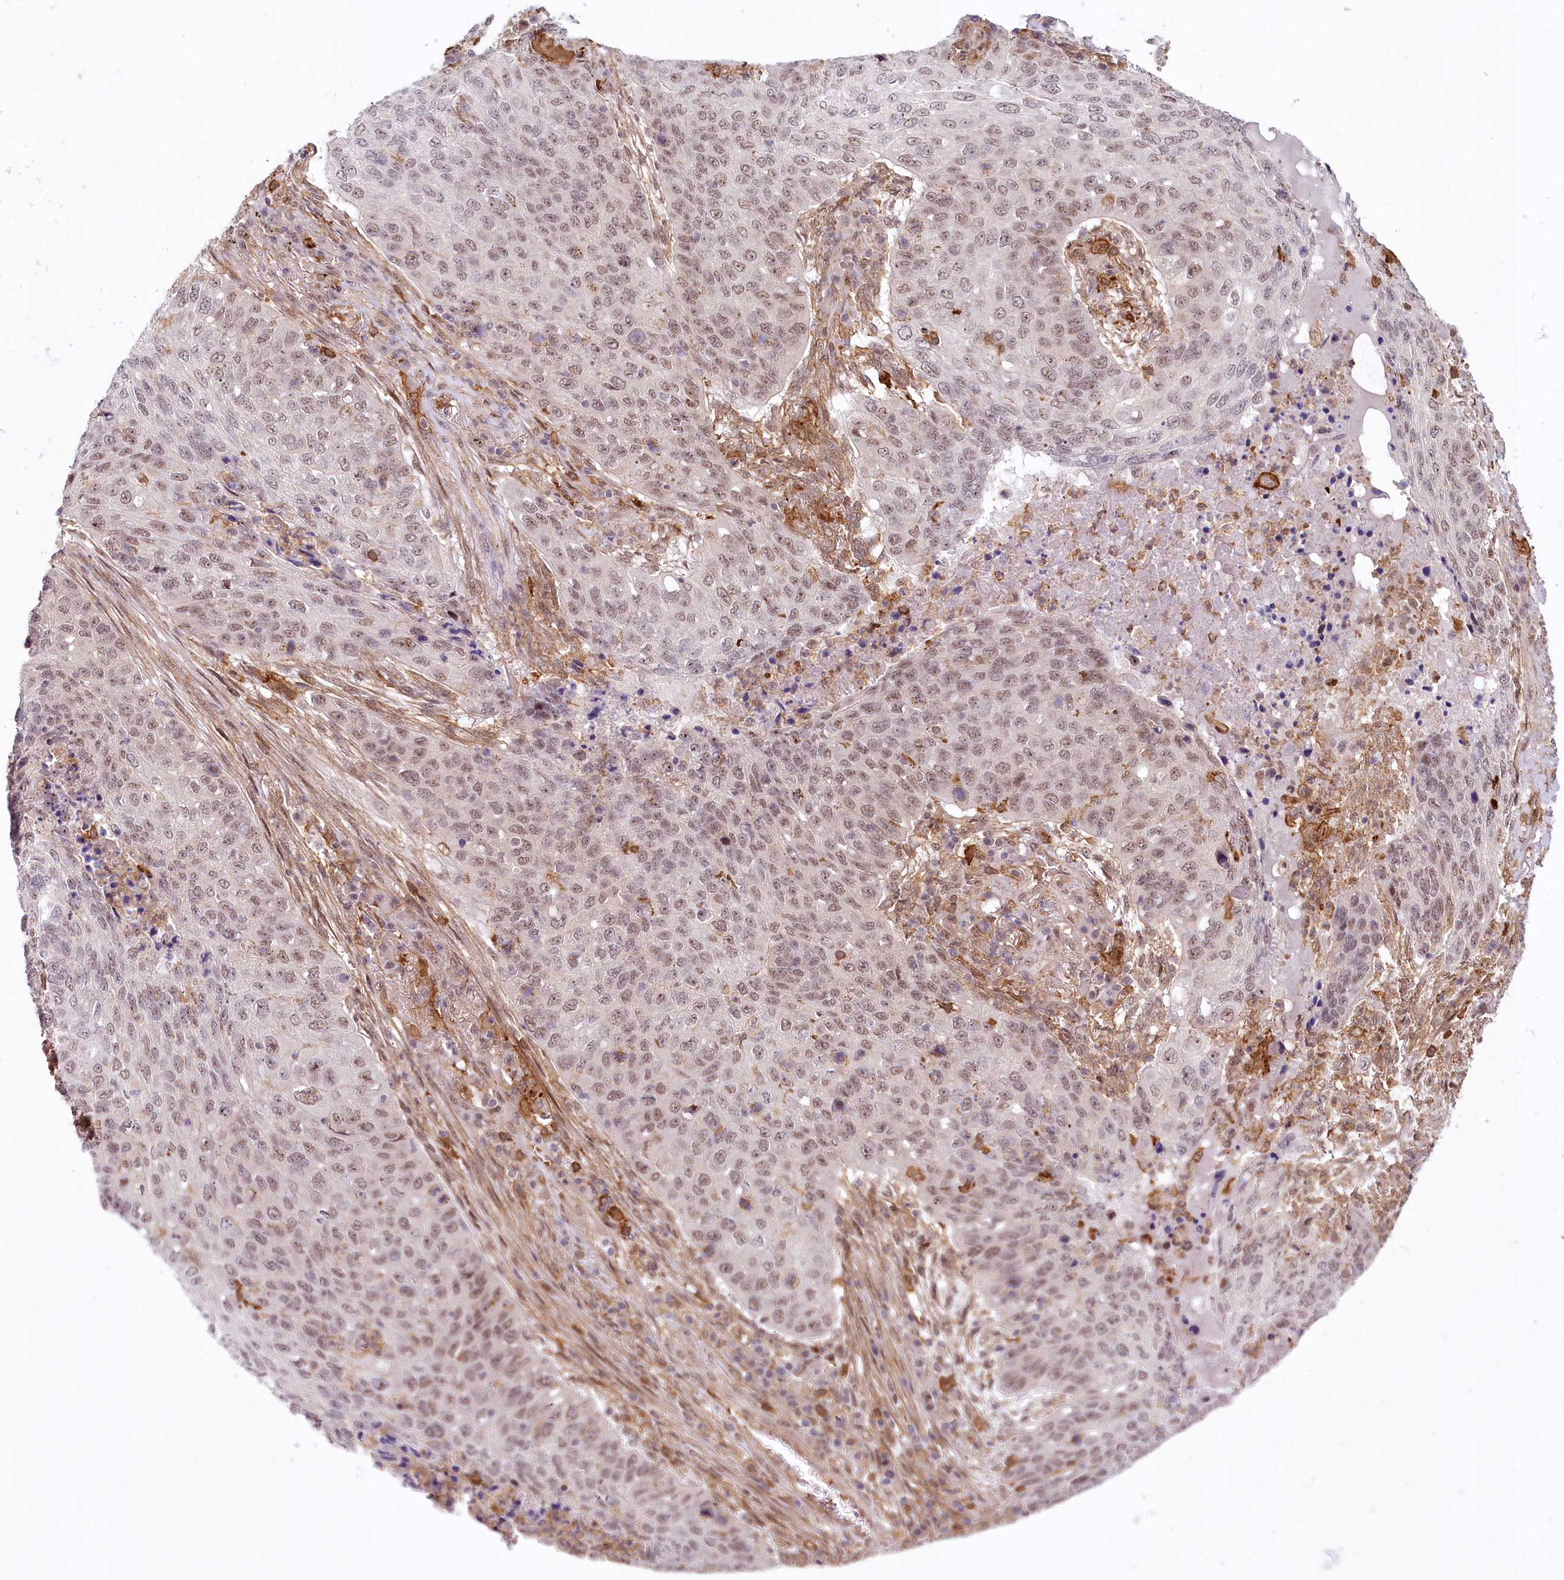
{"staining": {"intensity": "moderate", "quantity": "25%-75%", "location": "nuclear"}, "tissue": "lung cancer", "cell_type": "Tumor cells", "image_type": "cancer", "snomed": [{"axis": "morphology", "description": "Squamous cell carcinoma, NOS"}, {"axis": "topography", "description": "Lung"}], "caption": "A photomicrograph of human lung cancer (squamous cell carcinoma) stained for a protein exhibits moderate nuclear brown staining in tumor cells.", "gene": "TUBGCP2", "patient": {"sex": "female", "age": 63}}